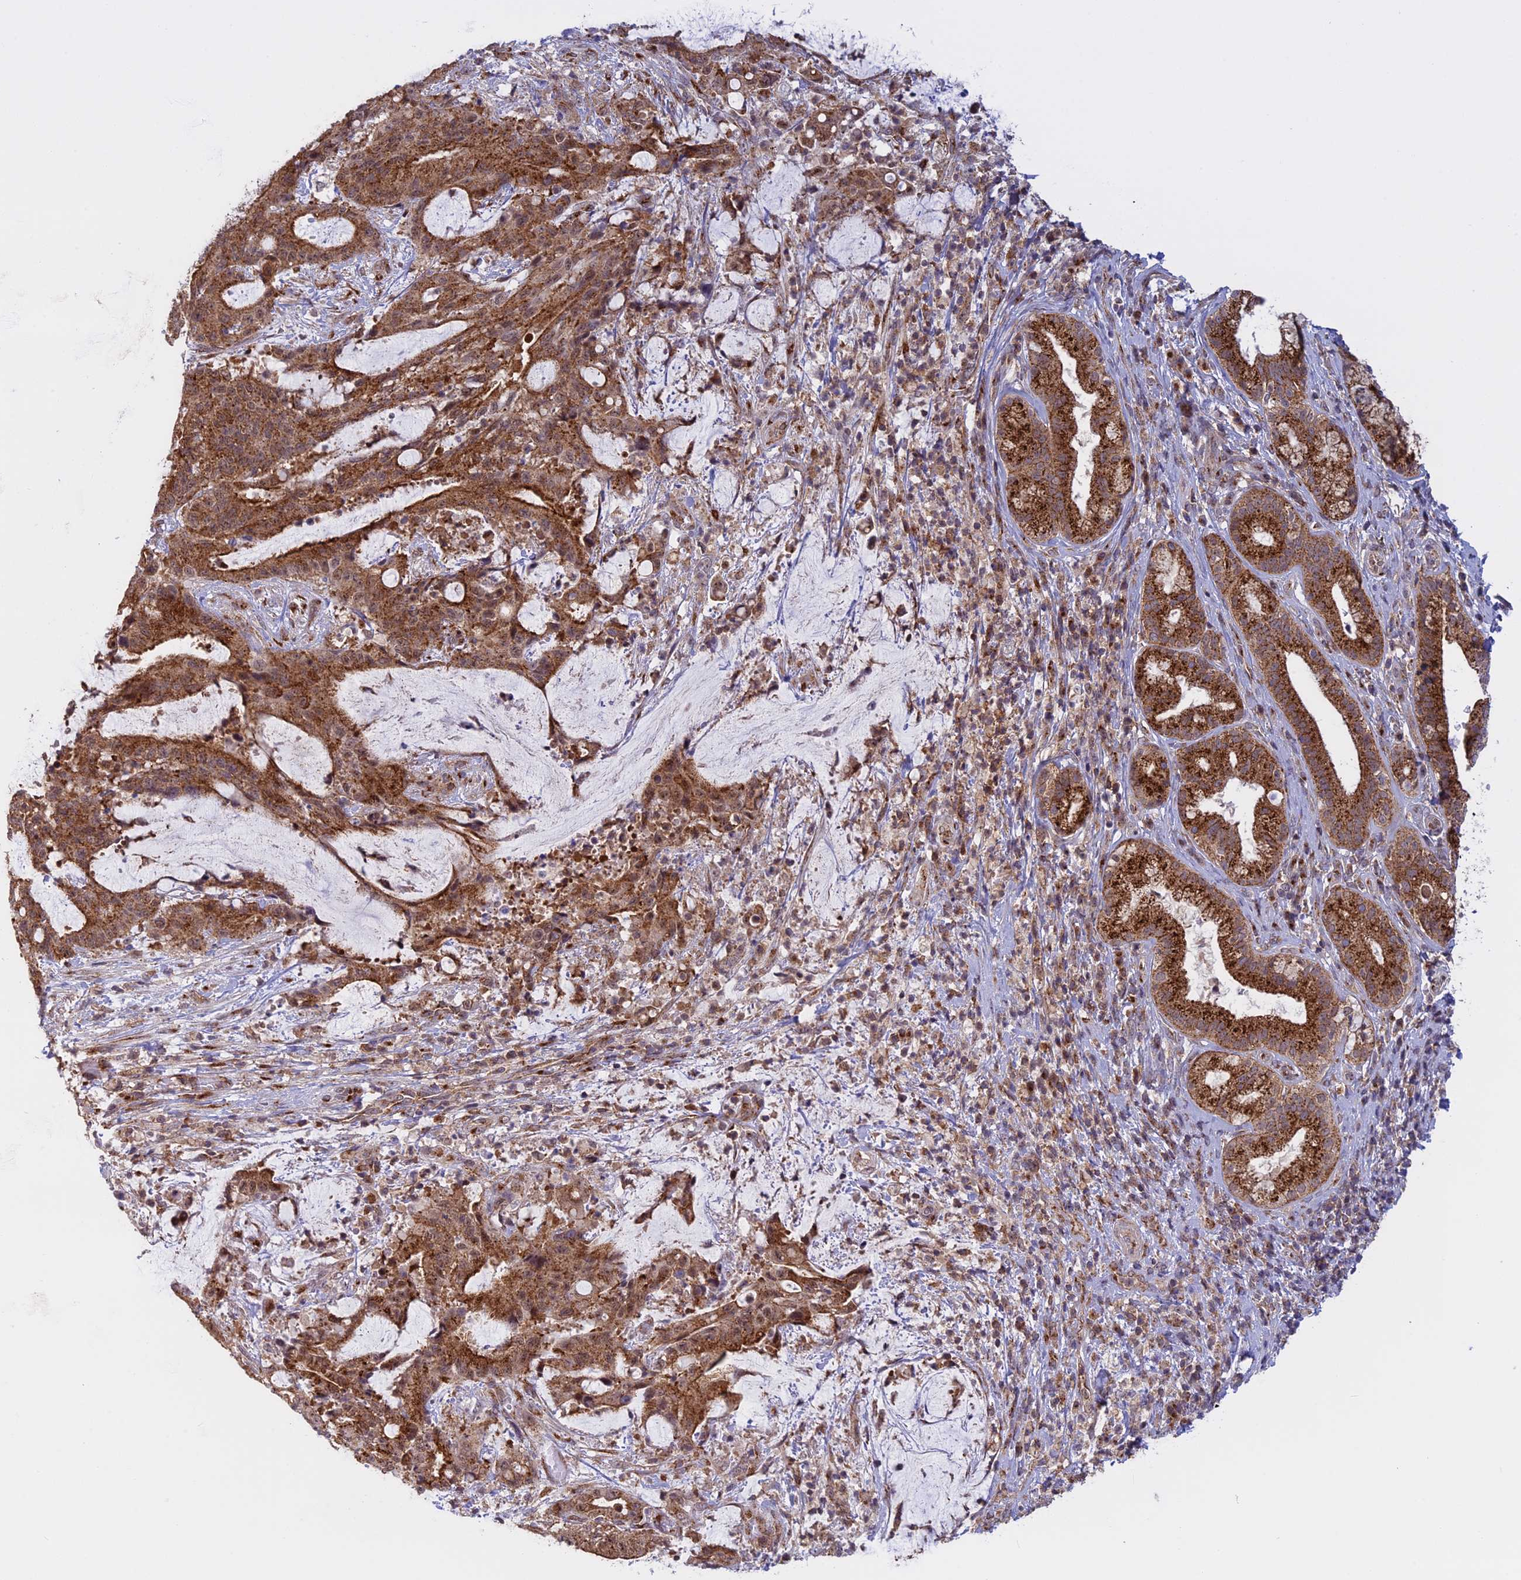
{"staining": {"intensity": "strong", "quantity": ">75%", "location": "cytoplasmic/membranous"}, "tissue": "liver cancer", "cell_type": "Tumor cells", "image_type": "cancer", "snomed": [{"axis": "morphology", "description": "Normal tissue, NOS"}, {"axis": "morphology", "description": "Cholangiocarcinoma"}, {"axis": "topography", "description": "Liver"}, {"axis": "topography", "description": "Peripheral nerve tissue"}], "caption": "The micrograph reveals staining of liver cancer (cholangiocarcinoma), revealing strong cytoplasmic/membranous protein staining (brown color) within tumor cells. The protein of interest is shown in brown color, while the nuclei are stained blue.", "gene": "CLINT1", "patient": {"sex": "female", "age": 73}}